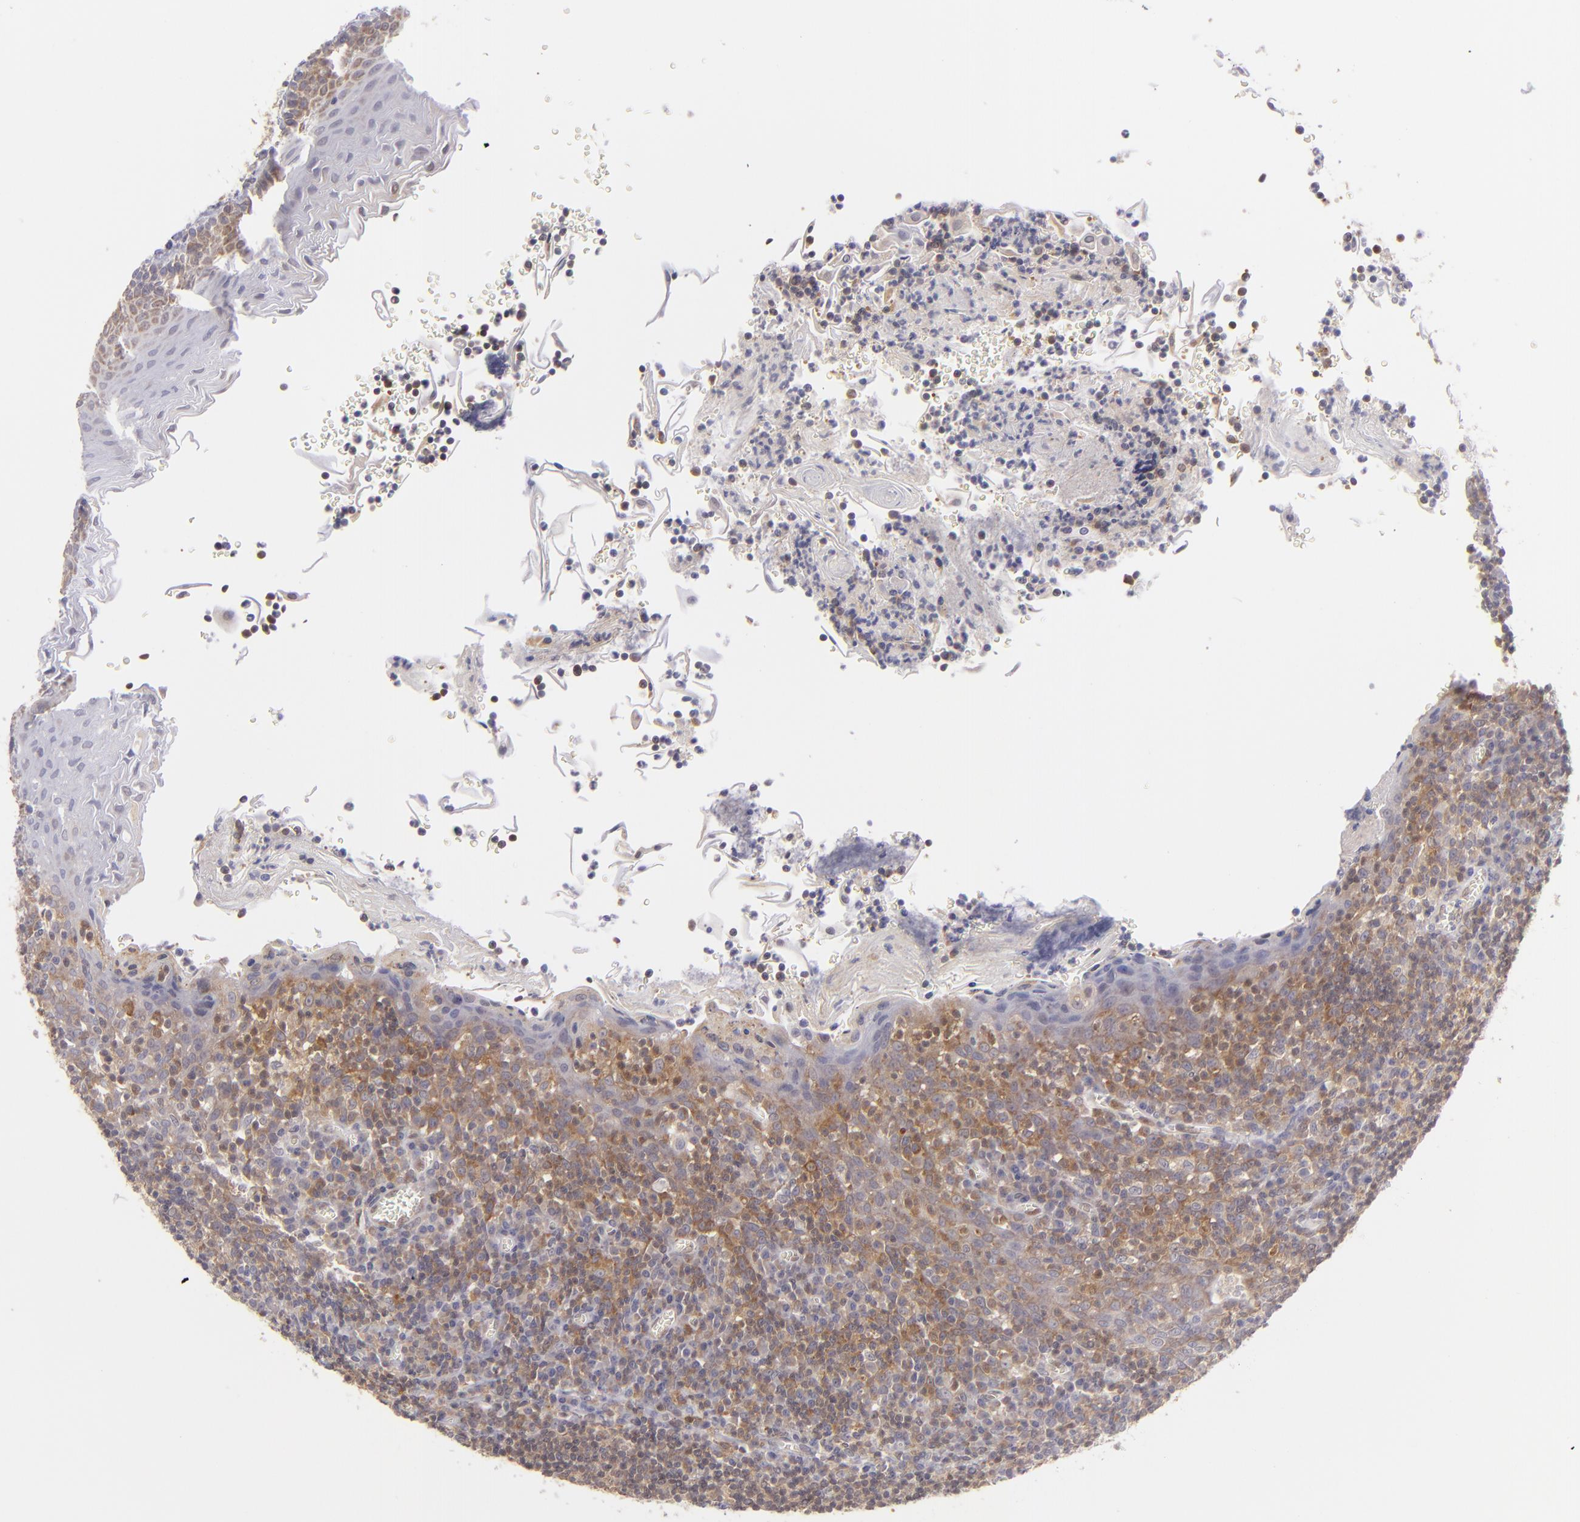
{"staining": {"intensity": "moderate", "quantity": "25%-75%", "location": "cytoplasmic/membranous"}, "tissue": "oral mucosa", "cell_type": "Squamous epithelial cells", "image_type": "normal", "snomed": [{"axis": "morphology", "description": "Normal tissue, NOS"}, {"axis": "topography", "description": "Oral tissue"}], "caption": "Immunohistochemical staining of benign human oral mucosa exhibits 25%-75% levels of moderate cytoplasmic/membranous protein positivity in about 25%-75% of squamous epithelial cells.", "gene": "PTPN13", "patient": {"sex": "male", "age": 20}}